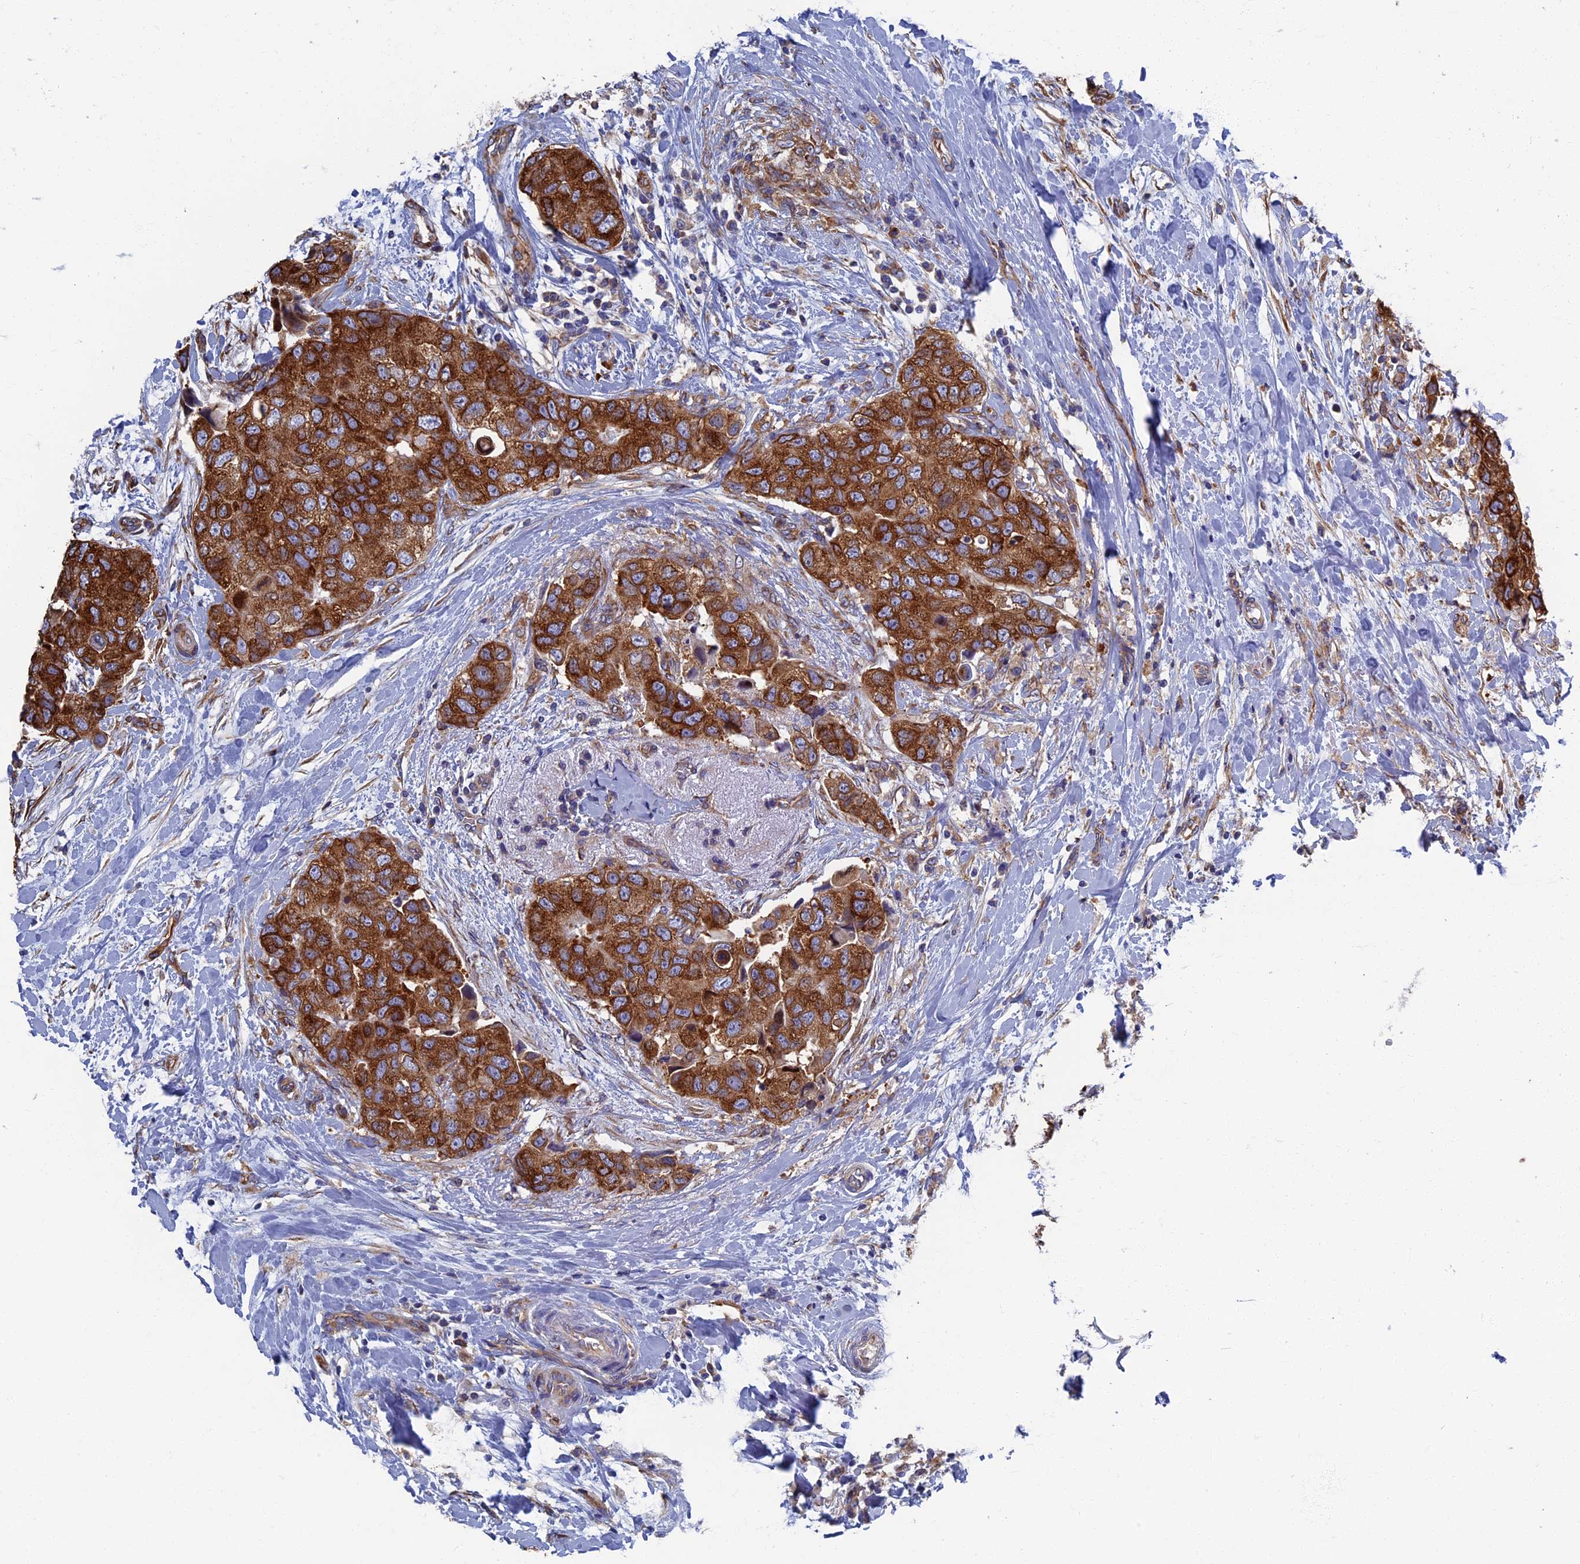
{"staining": {"intensity": "strong", "quantity": ">75%", "location": "cytoplasmic/membranous"}, "tissue": "breast cancer", "cell_type": "Tumor cells", "image_type": "cancer", "snomed": [{"axis": "morphology", "description": "Normal tissue, NOS"}, {"axis": "morphology", "description": "Duct carcinoma"}, {"axis": "topography", "description": "Breast"}], "caption": "A histopathology image of breast cancer stained for a protein displays strong cytoplasmic/membranous brown staining in tumor cells.", "gene": "YBX1", "patient": {"sex": "female", "age": 62}}